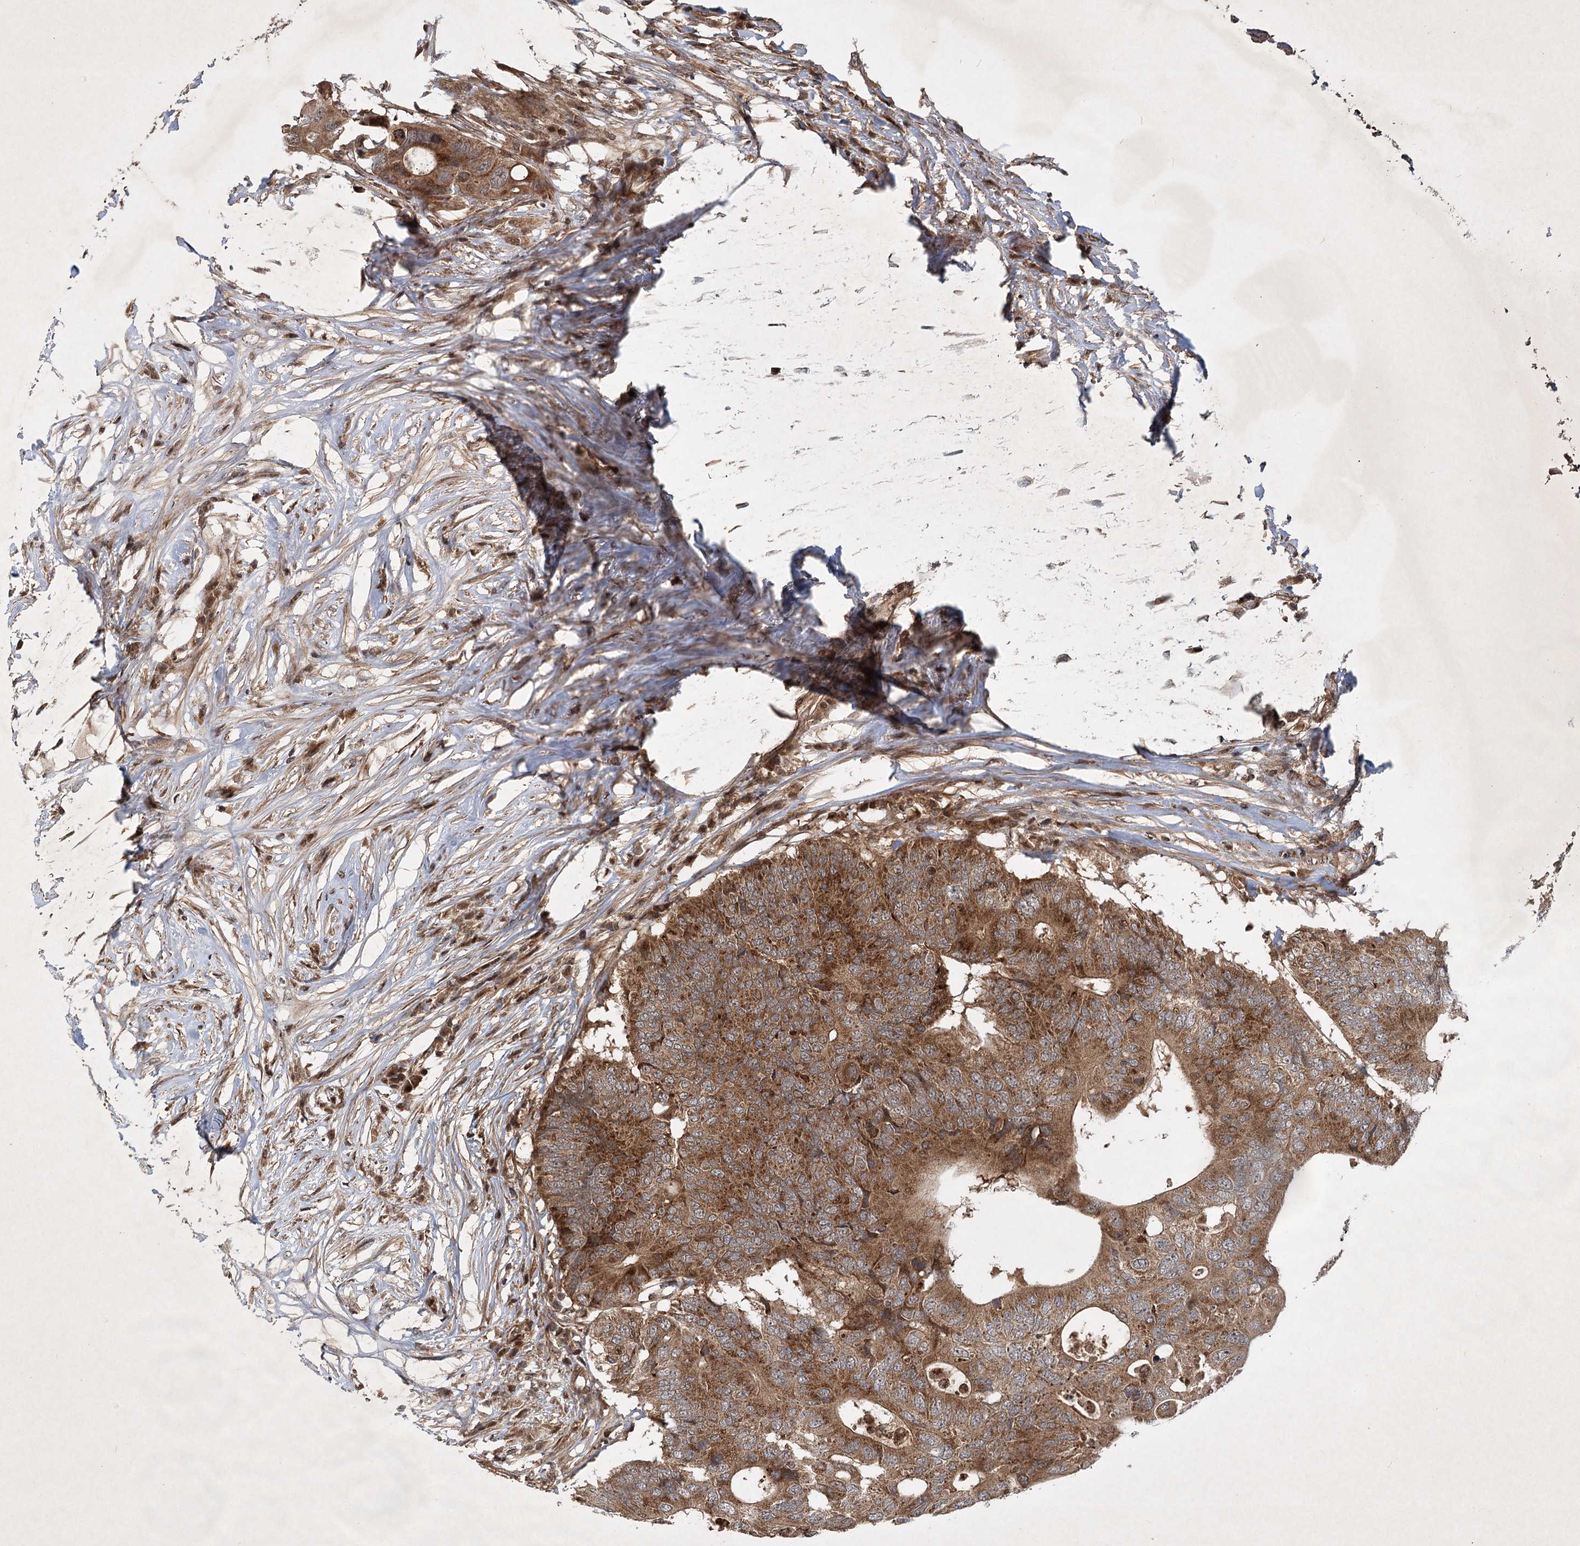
{"staining": {"intensity": "strong", "quantity": ">75%", "location": "cytoplasmic/membranous"}, "tissue": "colorectal cancer", "cell_type": "Tumor cells", "image_type": "cancer", "snomed": [{"axis": "morphology", "description": "Adenocarcinoma, NOS"}, {"axis": "topography", "description": "Colon"}], "caption": "An immunohistochemistry image of tumor tissue is shown. Protein staining in brown highlights strong cytoplasmic/membranous positivity in adenocarcinoma (colorectal) within tumor cells.", "gene": "INSIG2", "patient": {"sex": "male", "age": 71}}